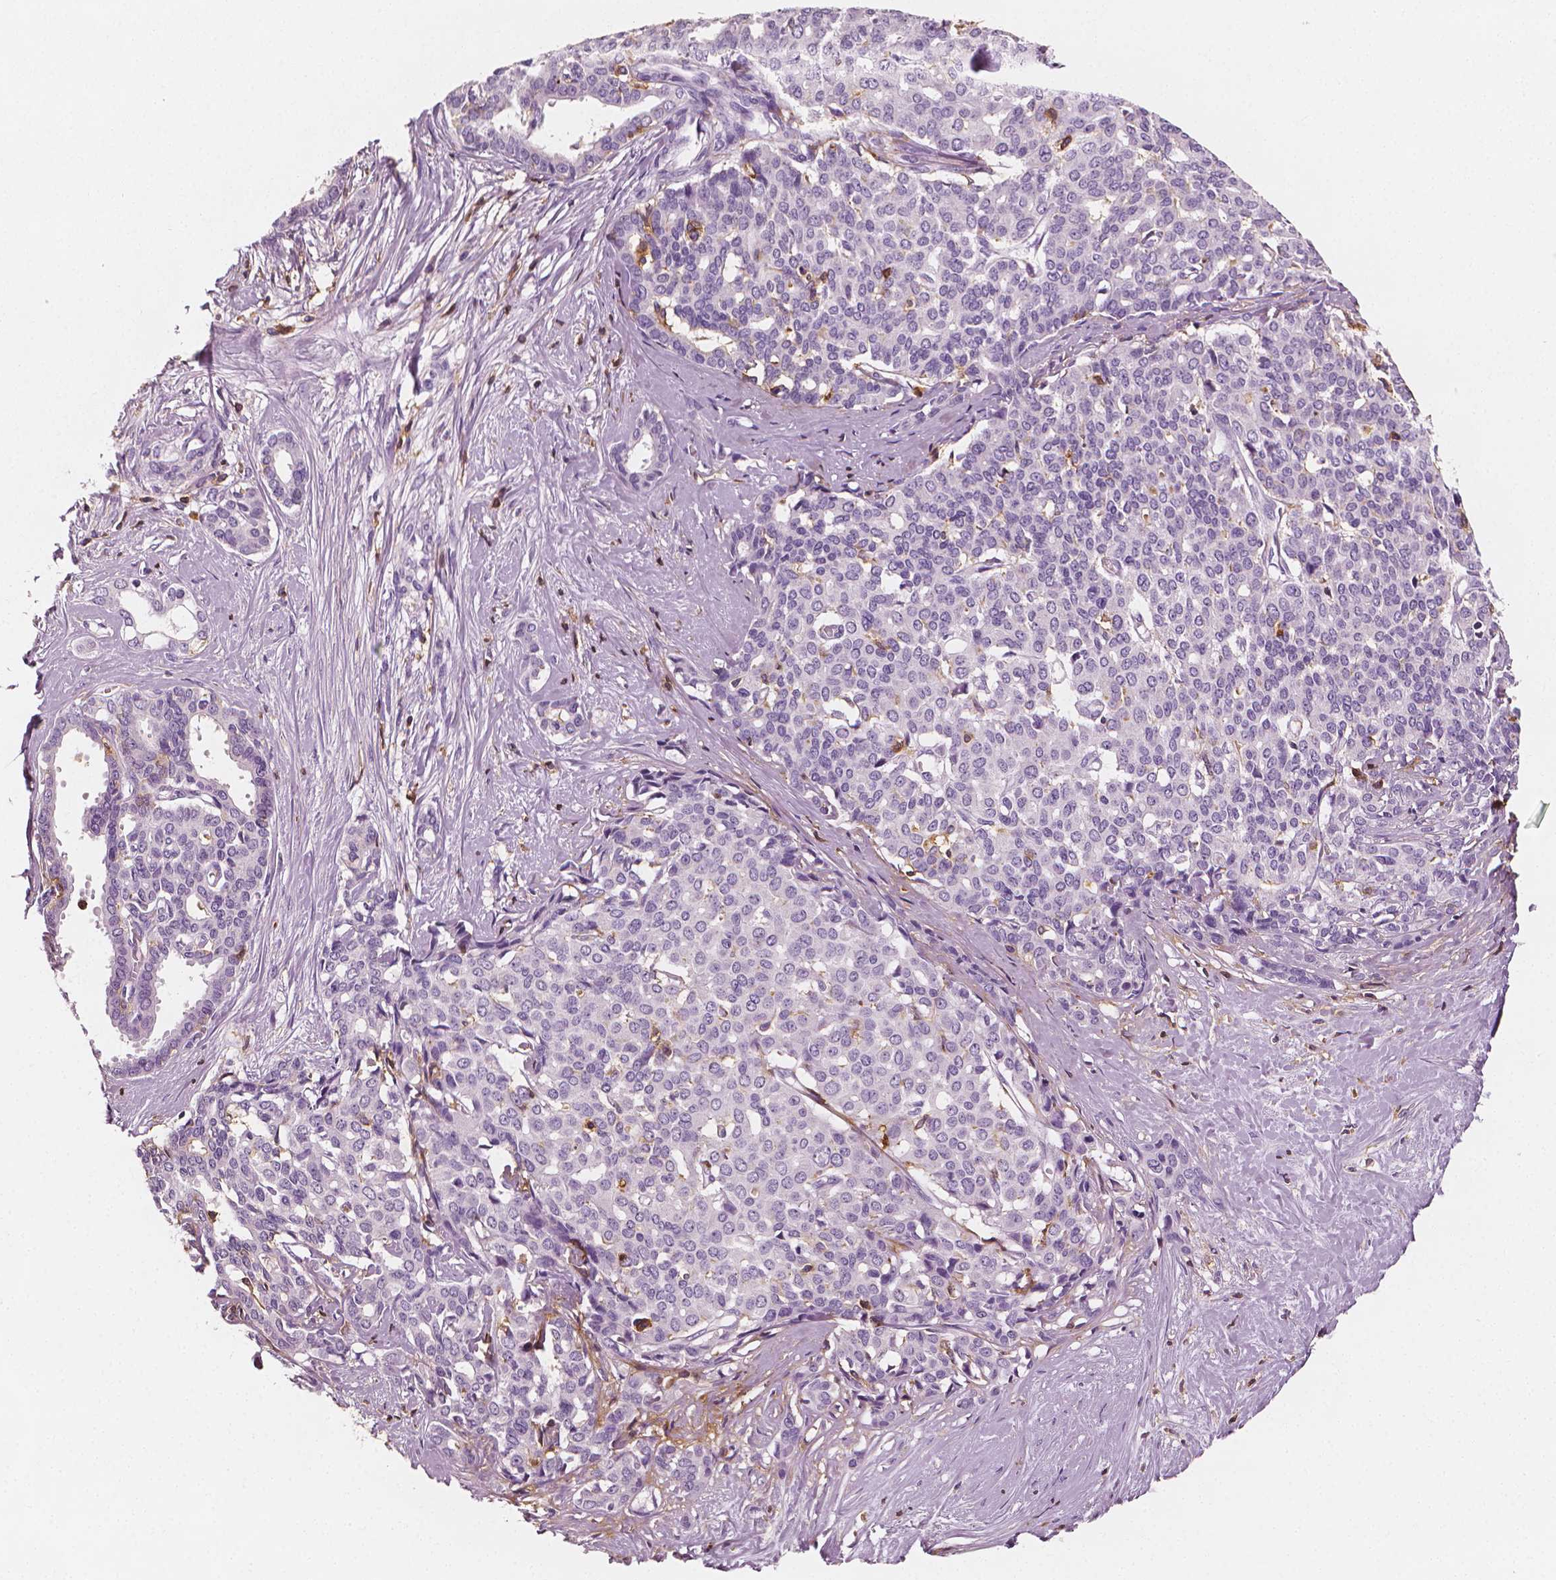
{"staining": {"intensity": "negative", "quantity": "none", "location": "none"}, "tissue": "liver cancer", "cell_type": "Tumor cells", "image_type": "cancer", "snomed": [{"axis": "morphology", "description": "Cholangiocarcinoma"}, {"axis": "topography", "description": "Liver"}], "caption": "Liver cancer was stained to show a protein in brown. There is no significant staining in tumor cells.", "gene": "PTPRC", "patient": {"sex": "female", "age": 47}}